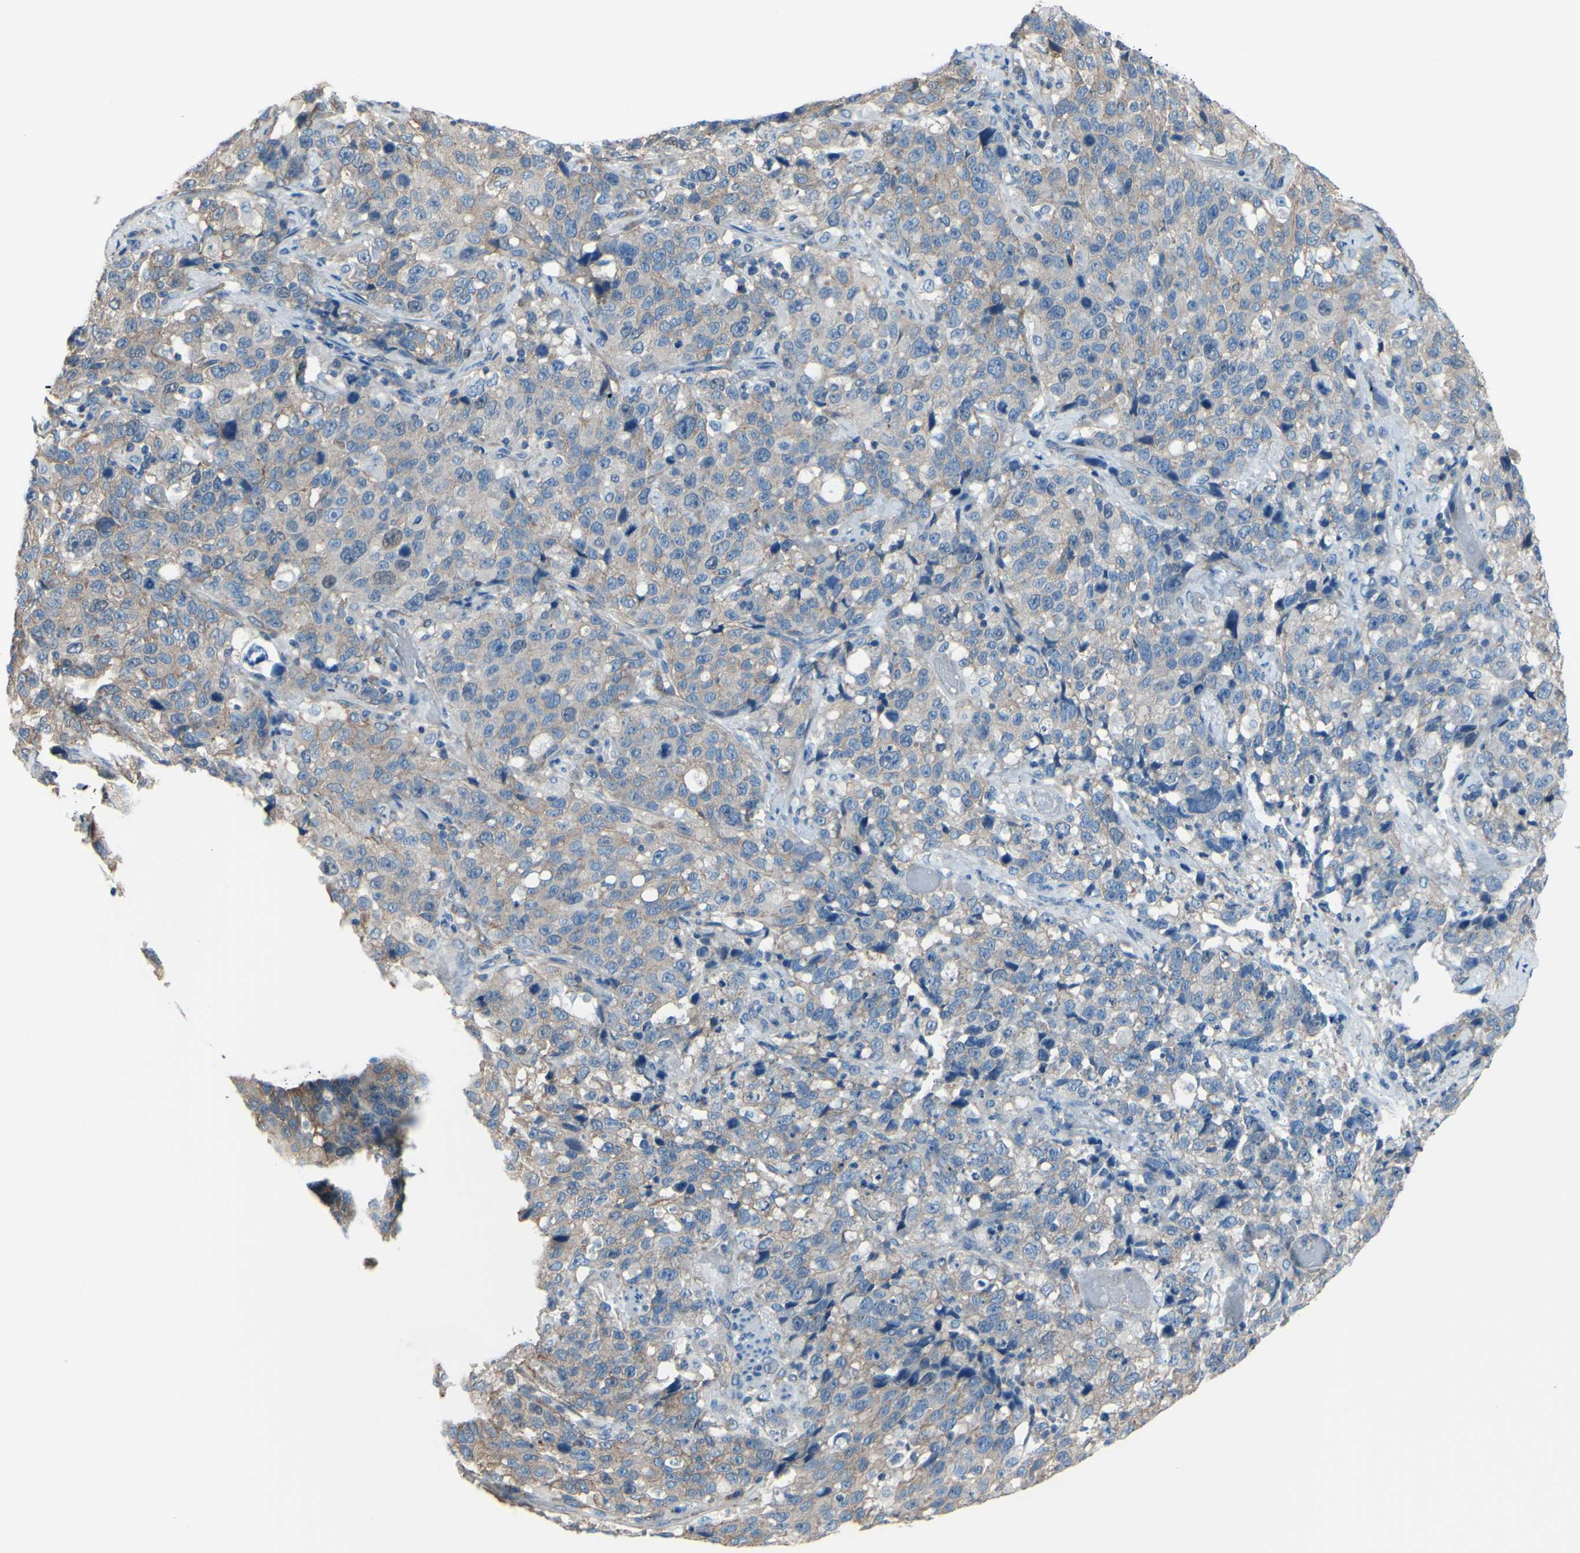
{"staining": {"intensity": "weak", "quantity": ">75%", "location": "cytoplasmic/membranous"}, "tissue": "stomach cancer", "cell_type": "Tumor cells", "image_type": "cancer", "snomed": [{"axis": "morphology", "description": "Normal tissue, NOS"}, {"axis": "morphology", "description": "Adenocarcinoma, NOS"}, {"axis": "topography", "description": "Stomach"}], "caption": "Immunohistochemistry (IHC) of human stomach adenocarcinoma shows low levels of weak cytoplasmic/membranous expression in approximately >75% of tumor cells.", "gene": "ADD1", "patient": {"sex": "male", "age": 48}}